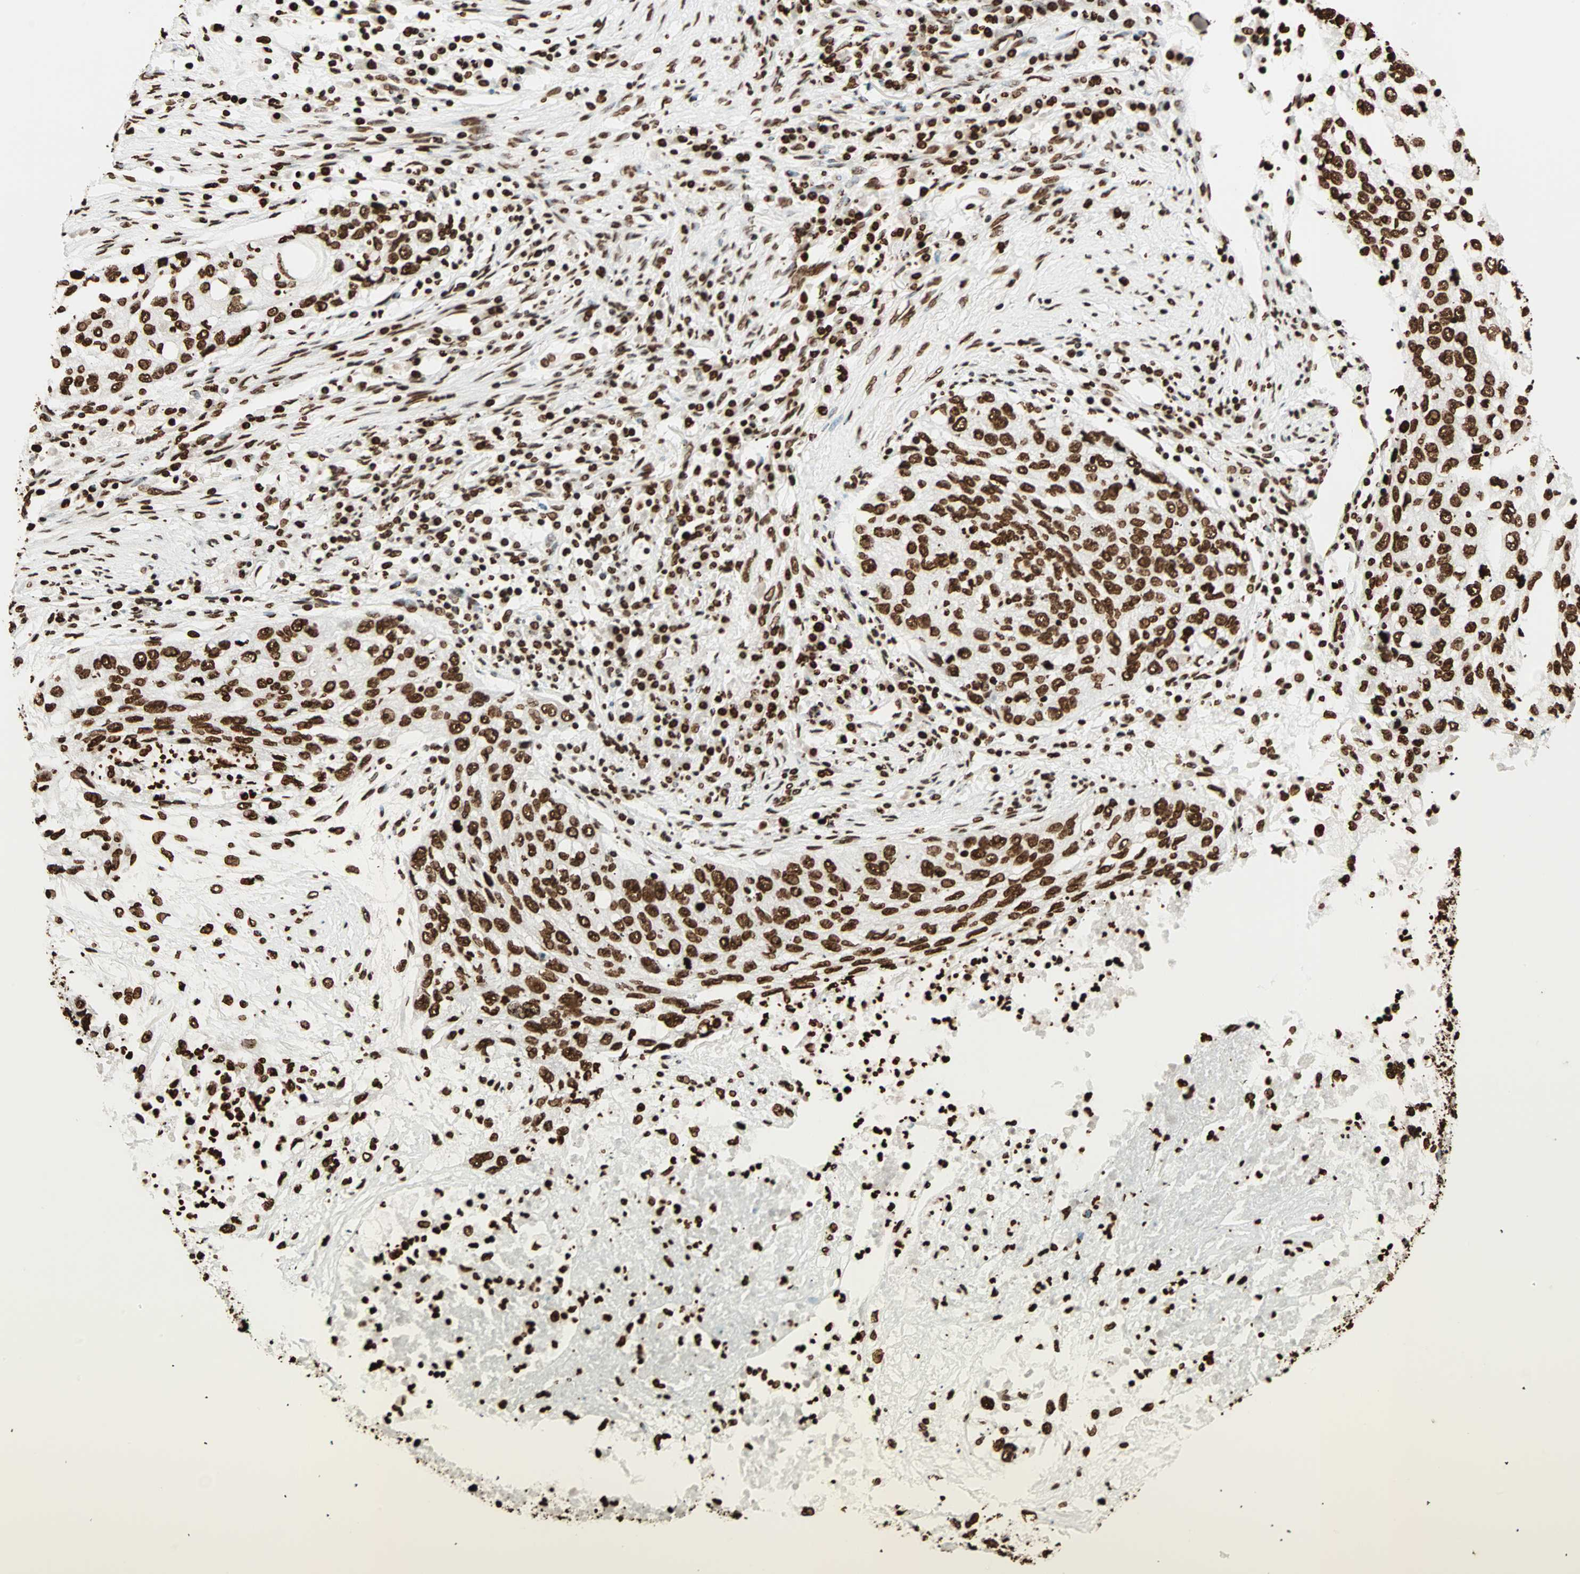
{"staining": {"intensity": "strong", "quantity": ">75%", "location": "nuclear"}, "tissue": "lung cancer", "cell_type": "Tumor cells", "image_type": "cancer", "snomed": [{"axis": "morphology", "description": "Squamous cell carcinoma, NOS"}, {"axis": "topography", "description": "Lung"}], "caption": "Lung cancer (squamous cell carcinoma) tissue shows strong nuclear staining in about >75% of tumor cells, visualized by immunohistochemistry. Immunohistochemistry (ihc) stains the protein of interest in brown and the nuclei are stained blue.", "gene": "GLI2", "patient": {"sex": "female", "age": 63}}